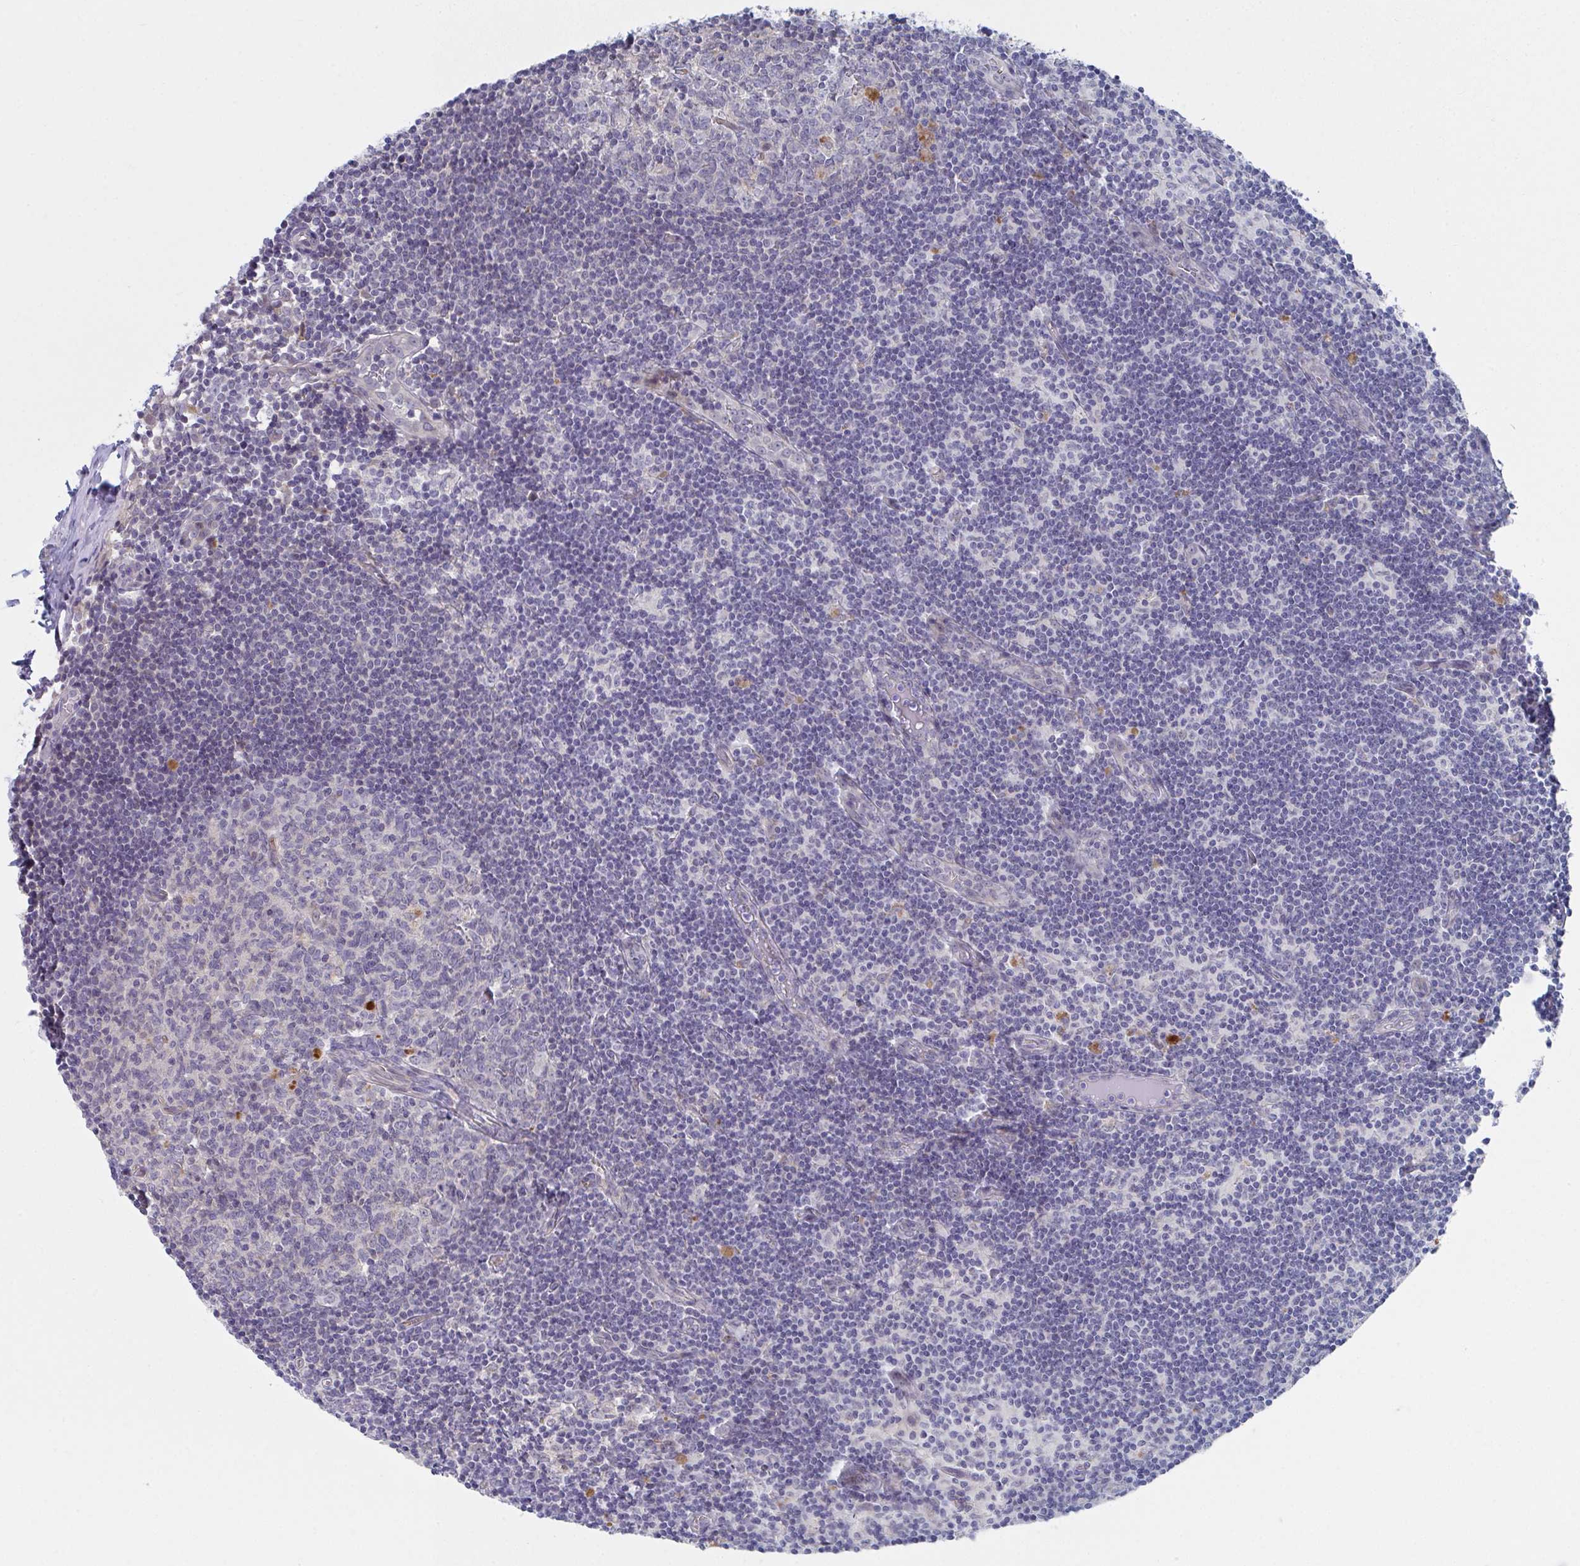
{"staining": {"intensity": "negative", "quantity": "none", "location": "none"}, "tissue": "lymph node", "cell_type": "Germinal center cells", "image_type": "normal", "snomed": [{"axis": "morphology", "description": "Normal tissue, NOS"}, {"axis": "topography", "description": "Lymph node"}], "caption": "DAB (3,3'-diaminobenzidine) immunohistochemical staining of benign lymph node demonstrates no significant positivity in germinal center cells. (DAB immunohistochemistry (IHC) with hematoxylin counter stain).", "gene": "VWDE", "patient": {"sex": "female", "age": 31}}